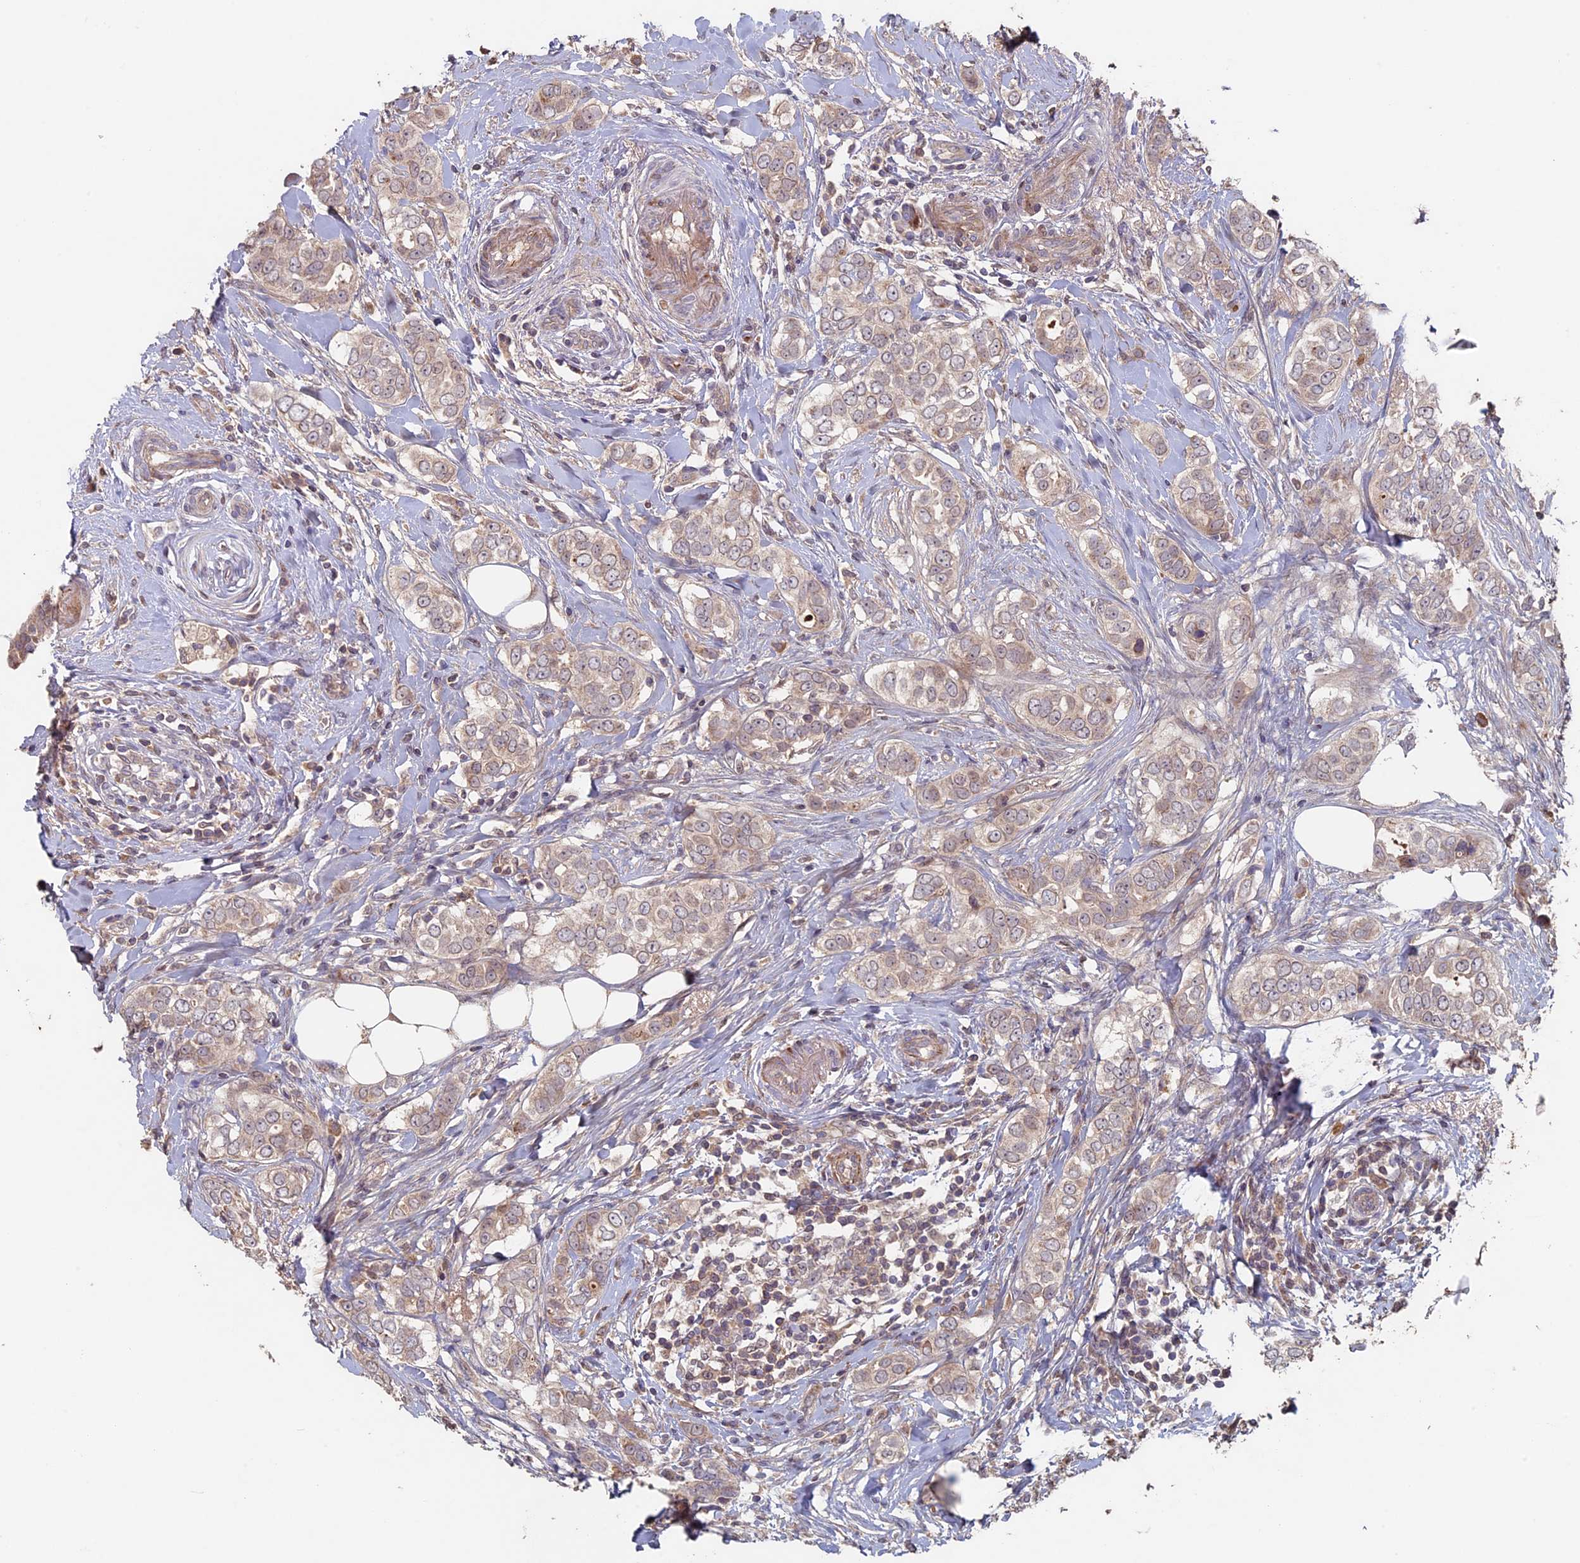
{"staining": {"intensity": "weak", "quantity": "25%-75%", "location": "cytoplasmic/membranous"}, "tissue": "breast cancer", "cell_type": "Tumor cells", "image_type": "cancer", "snomed": [{"axis": "morphology", "description": "Lobular carcinoma"}, {"axis": "topography", "description": "Breast"}], "caption": "Tumor cells show low levels of weak cytoplasmic/membranous expression in about 25%-75% of cells in human breast lobular carcinoma. Using DAB (brown) and hematoxylin (blue) stains, captured at high magnification using brightfield microscopy.", "gene": "RCCD1", "patient": {"sex": "female", "age": 51}}